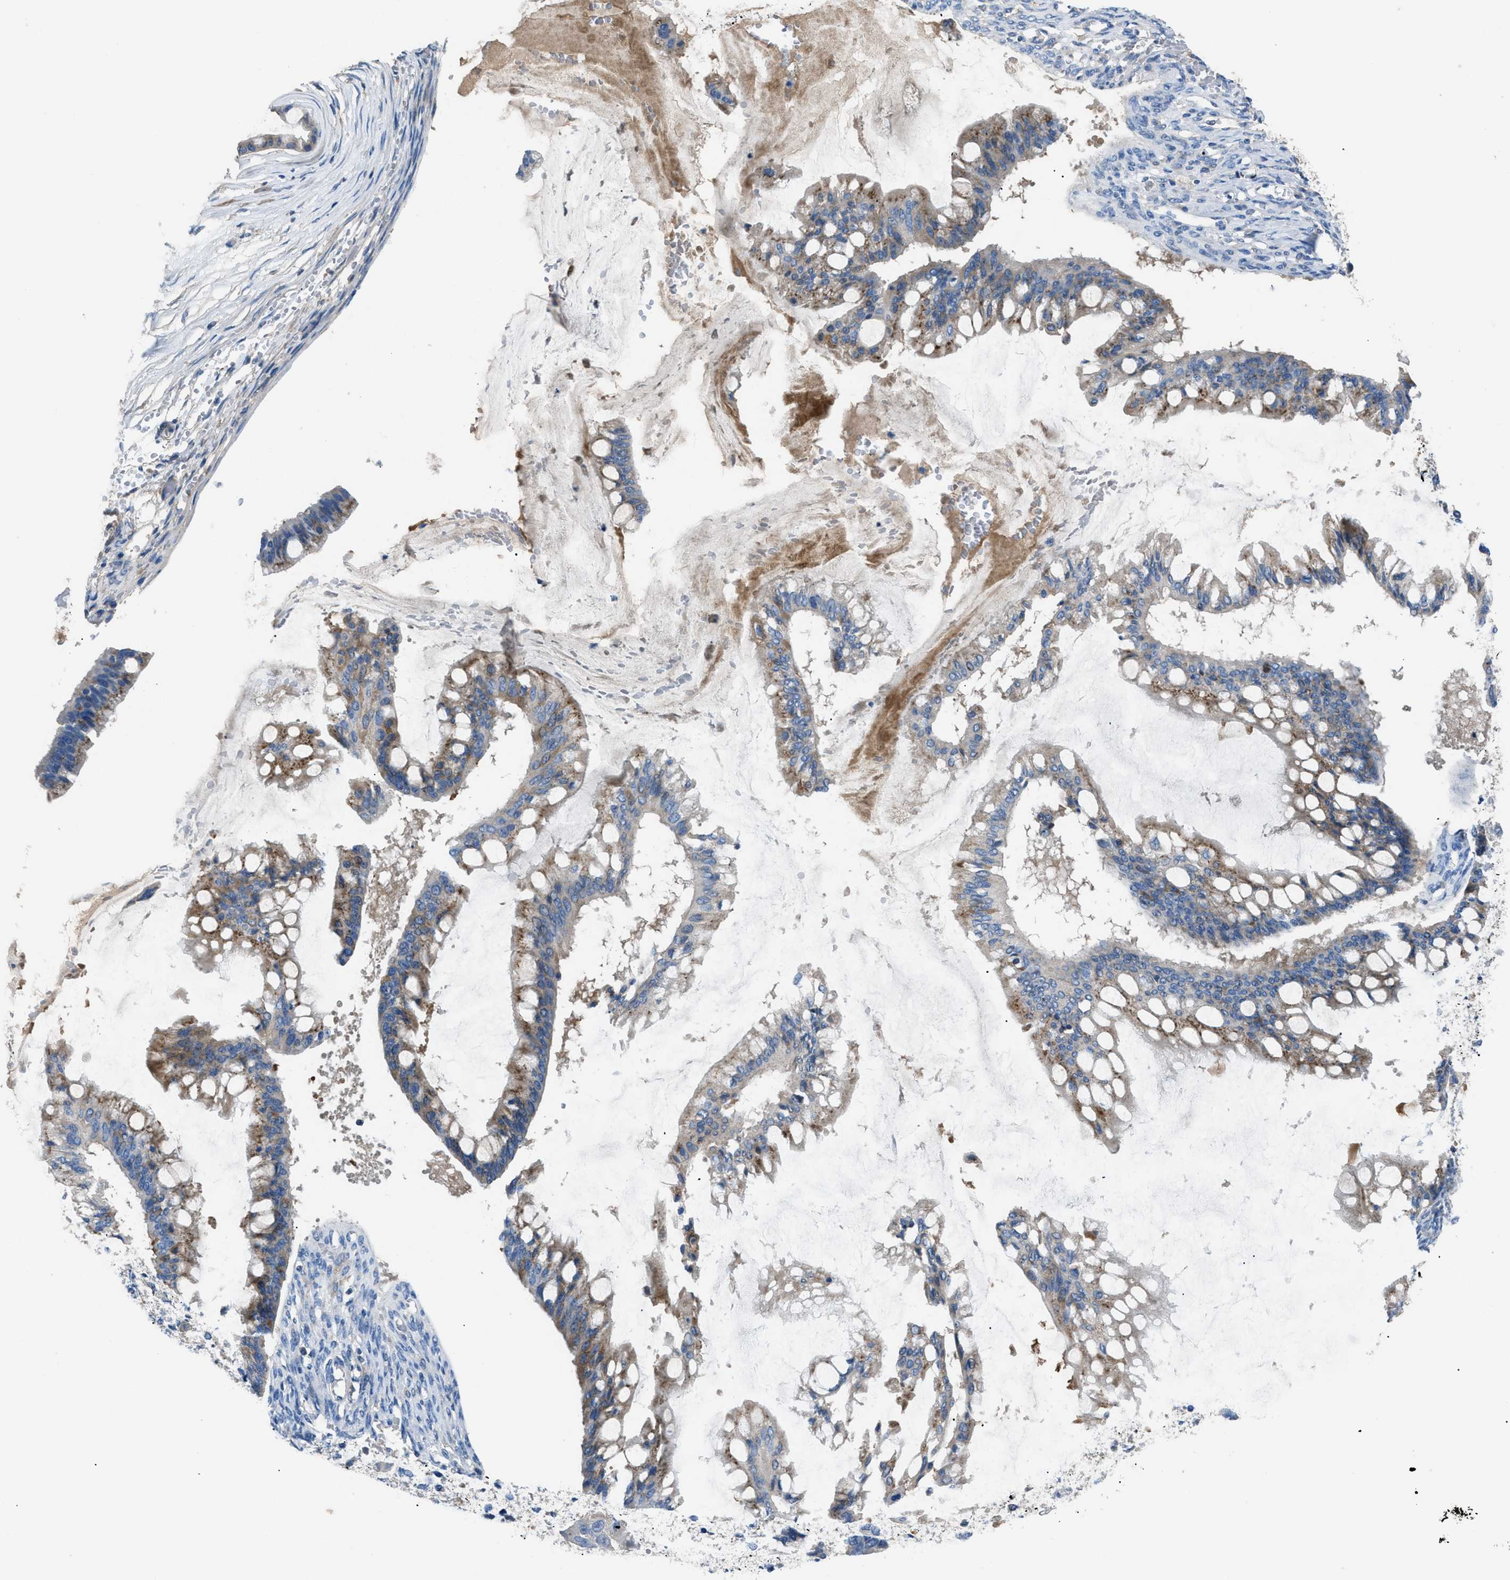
{"staining": {"intensity": "moderate", "quantity": ">75%", "location": "cytoplasmic/membranous"}, "tissue": "ovarian cancer", "cell_type": "Tumor cells", "image_type": "cancer", "snomed": [{"axis": "morphology", "description": "Cystadenocarcinoma, mucinous, NOS"}, {"axis": "topography", "description": "Ovary"}], "caption": "DAB immunohistochemical staining of human ovarian cancer (mucinous cystadenocarcinoma) exhibits moderate cytoplasmic/membranous protein expression in about >75% of tumor cells. (IHC, brightfield microscopy, high magnification).", "gene": "SGCZ", "patient": {"sex": "female", "age": 73}}